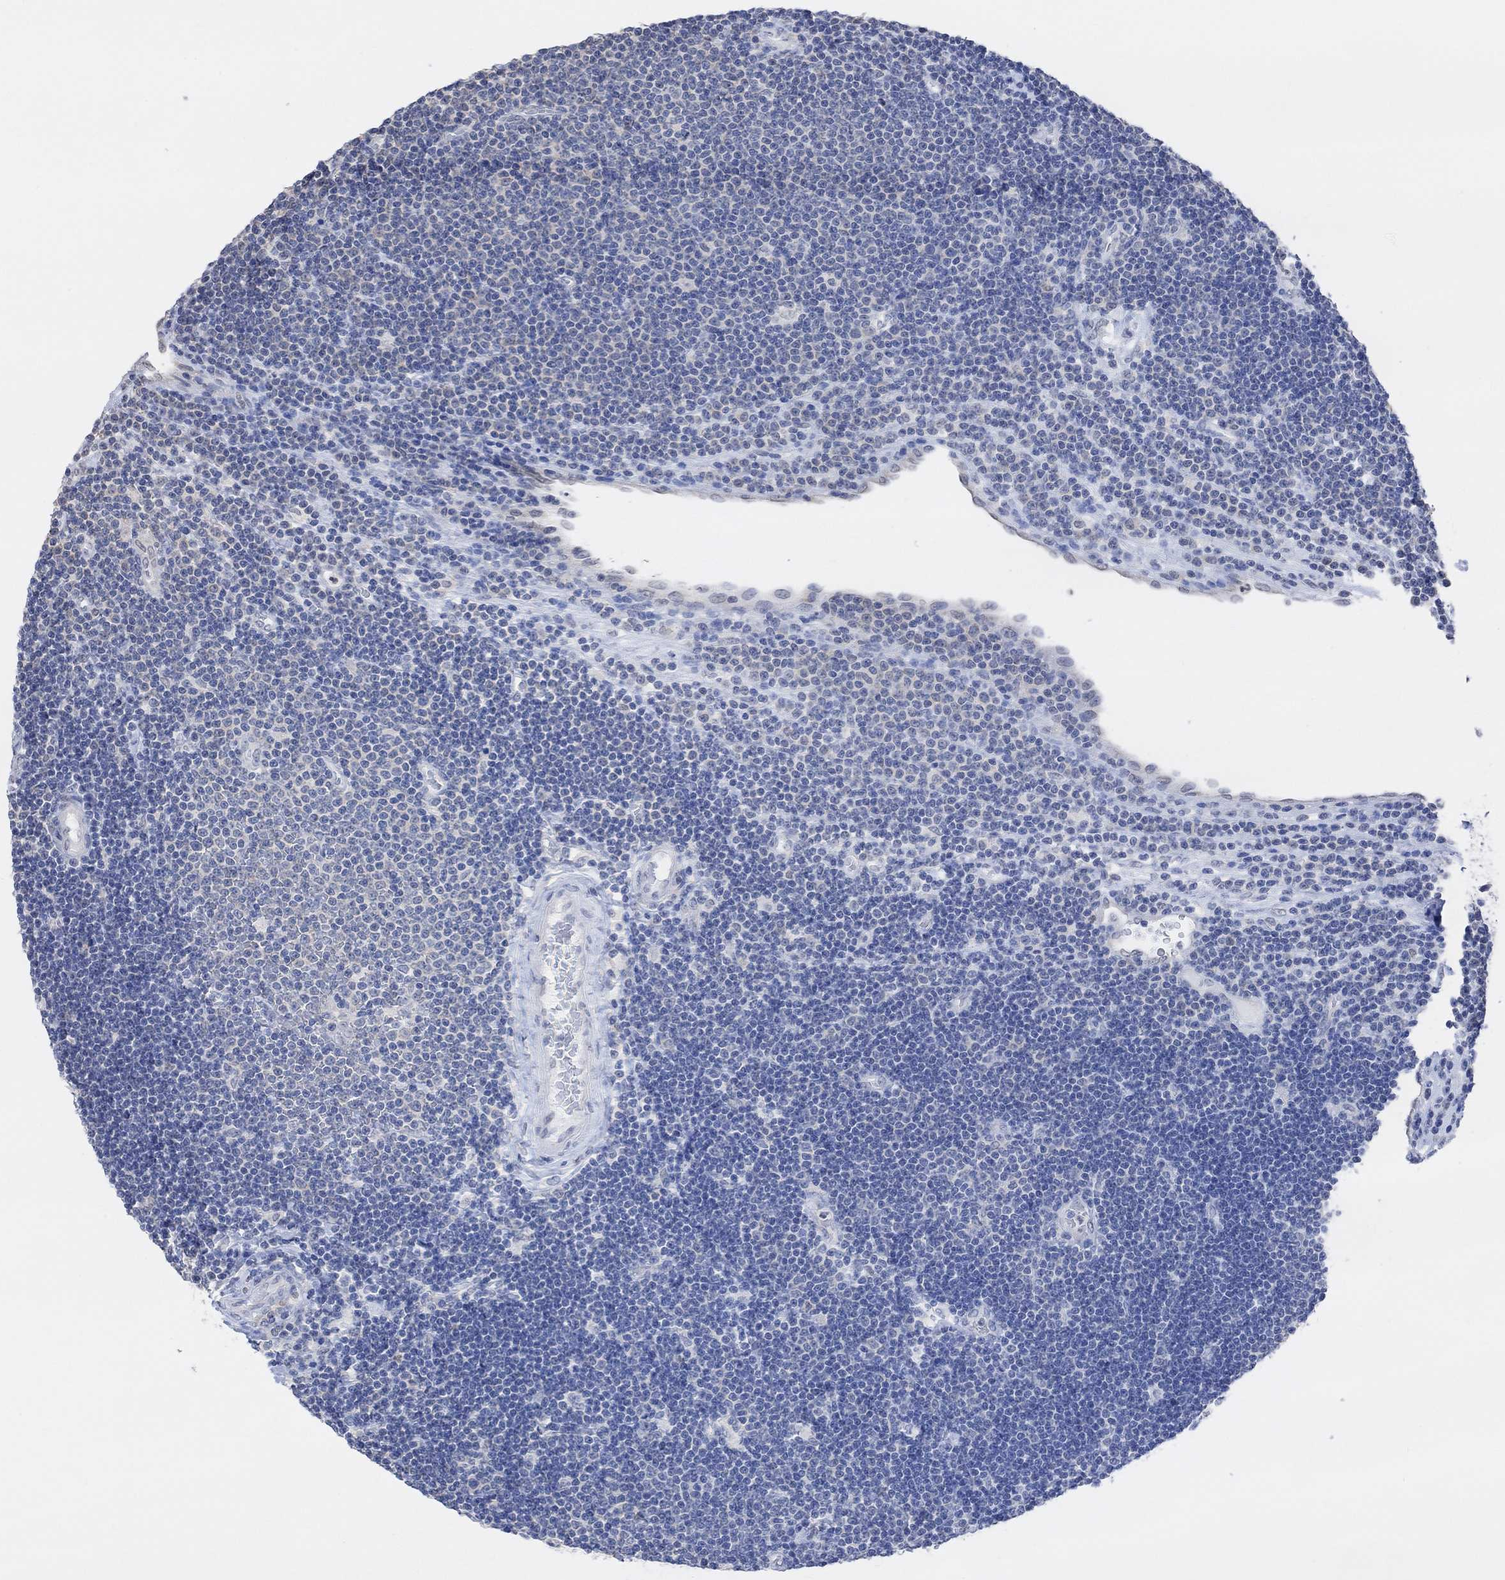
{"staining": {"intensity": "negative", "quantity": "none", "location": "none"}, "tissue": "lymphoma", "cell_type": "Tumor cells", "image_type": "cancer", "snomed": [{"axis": "morphology", "description": "Malignant lymphoma, non-Hodgkin's type, Low grade"}, {"axis": "topography", "description": "Brain"}], "caption": "IHC of low-grade malignant lymphoma, non-Hodgkin's type displays no positivity in tumor cells.", "gene": "MUC1", "patient": {"sex": "female", "age": 66}}